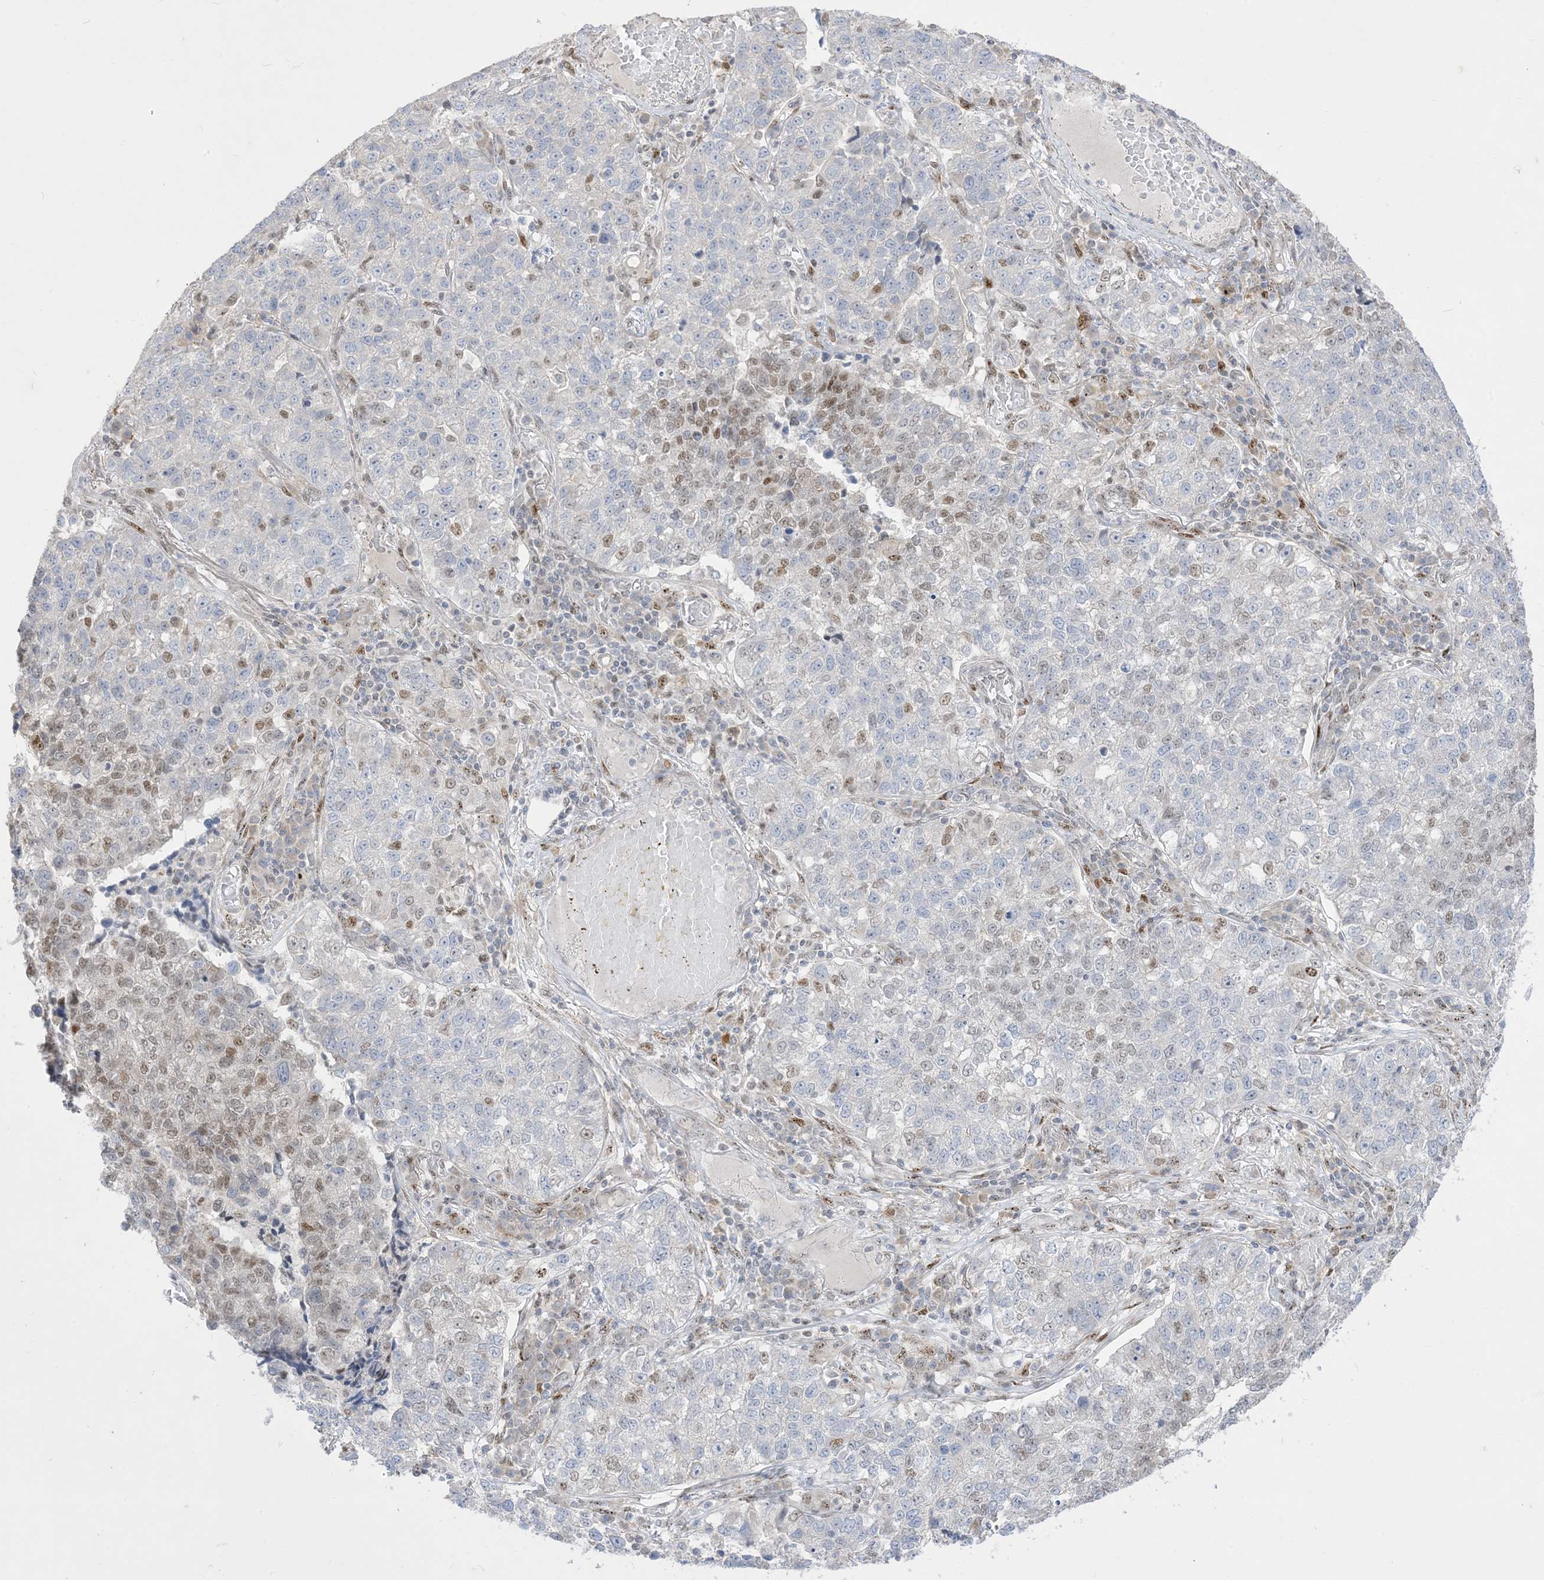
{"staining": {"intensity": "weak", "quantity": "<25%", "location": "nuclear"}, "tissue": "lung cancer", "cell_type": "Tumor cells", "image_type": "cancer", "snomed": [{"axis": "morphology", "description": "Adenocarcinoma, NOS"}, {"axis": "topography", "description": "Lung"}], "caption": "DAB (3,3'-diaminobenzidine) immunohistochemical staining of human lung cancer (adenocarcinoma) displays no significant expression in tumor cells.", "gene": "BHLHE40", "patient": {"sex": "male", "age": 49}}